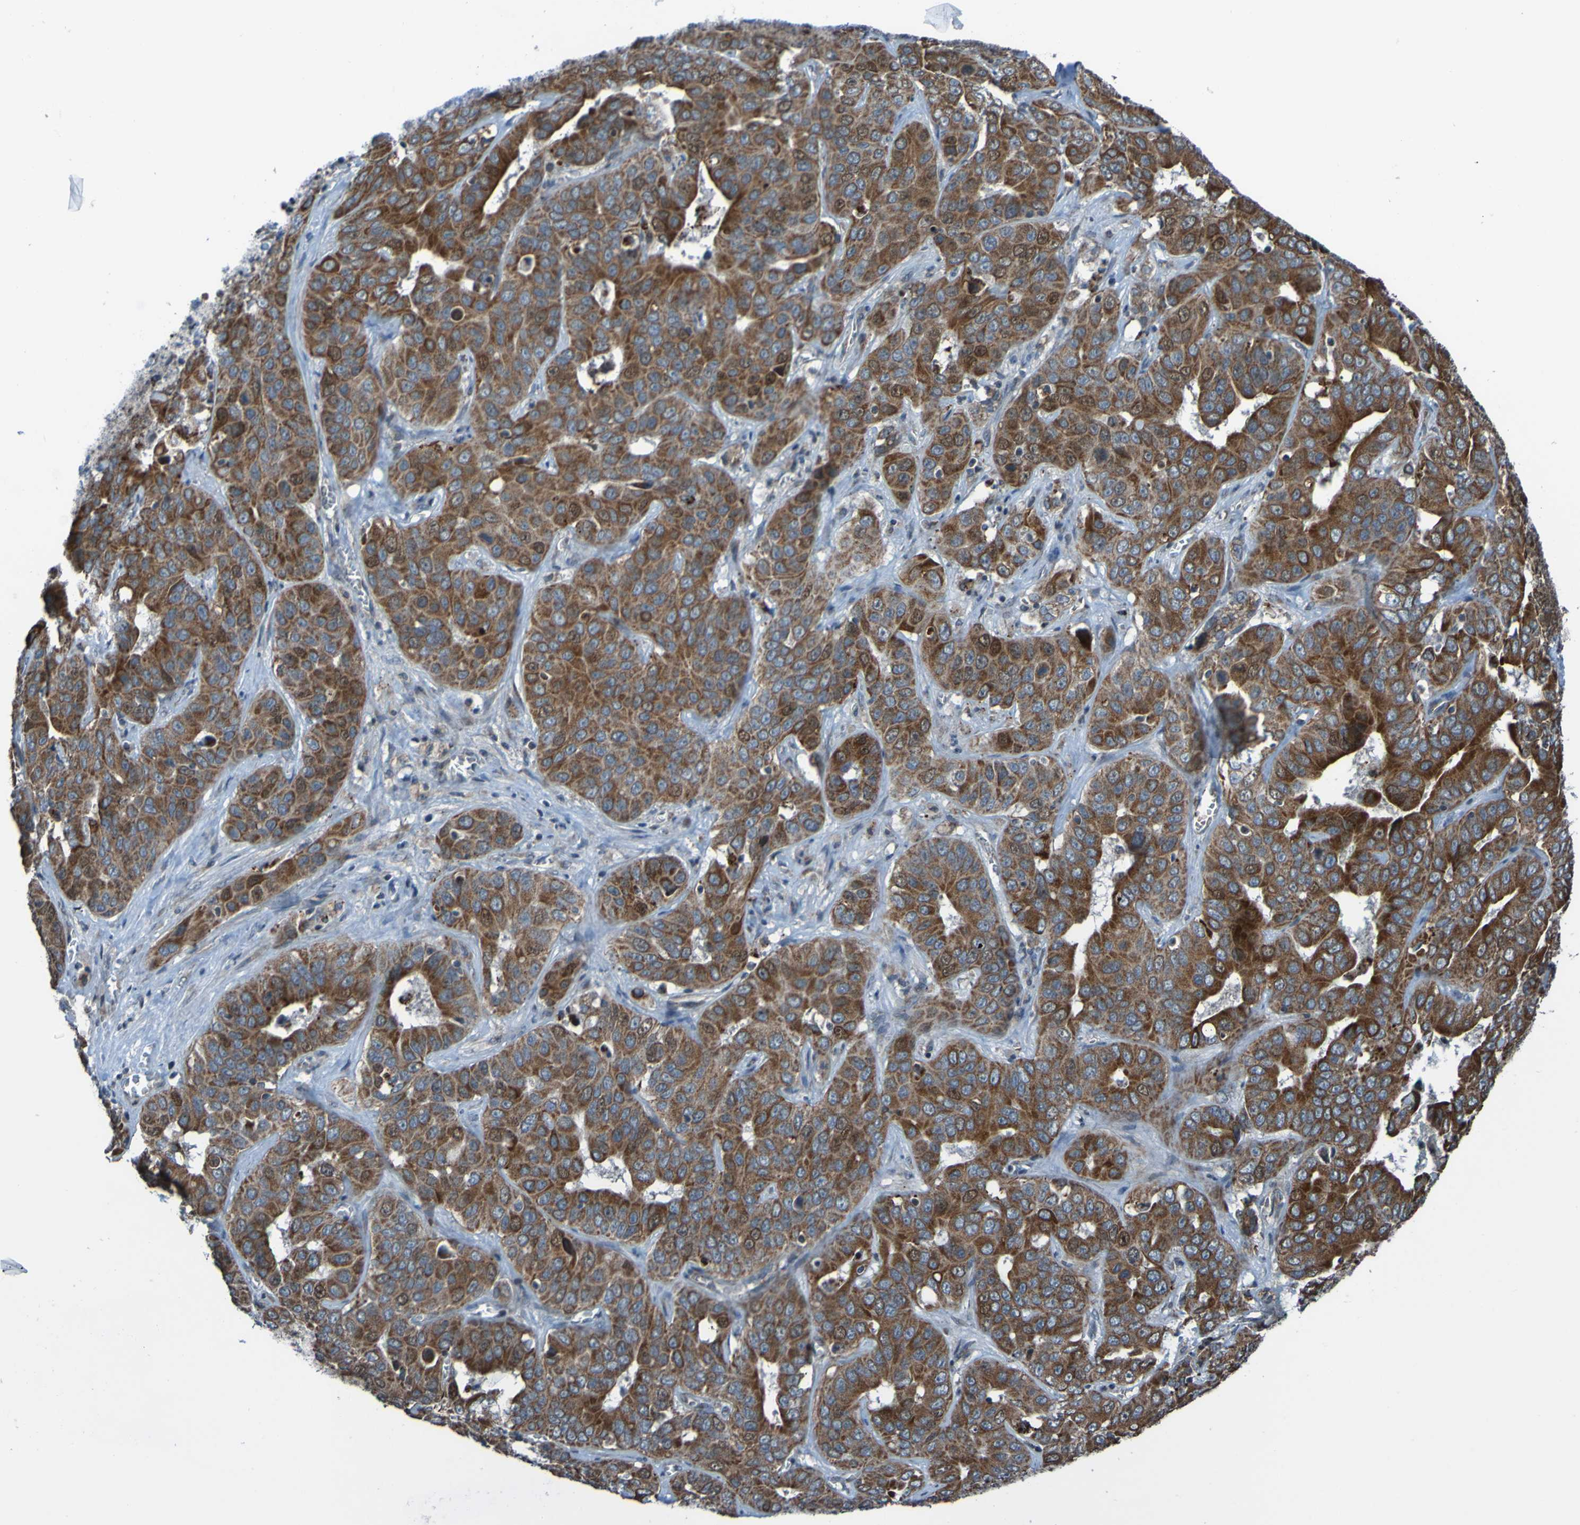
{"staining": {"intensity": "strong", "quantity": ">75%", "location": "cytoplasmic/membranous"}, "tissue": "liver cancer", "cell_type": "Tumor cells", "image_type": "cancer", "snomed": [{"axis": "morphology", "description": "Cholangiocarcinoma"}, {"axis": "topography", "description": "Liver"}], "caption": "Immunohistochemical staining of liver cancer exhibits high levels of strong cytoplasmic/membranous expression in approximately >75% of tumor cells.", "gene": "UNG", "patient": {"sex": "female", "age": 52}}